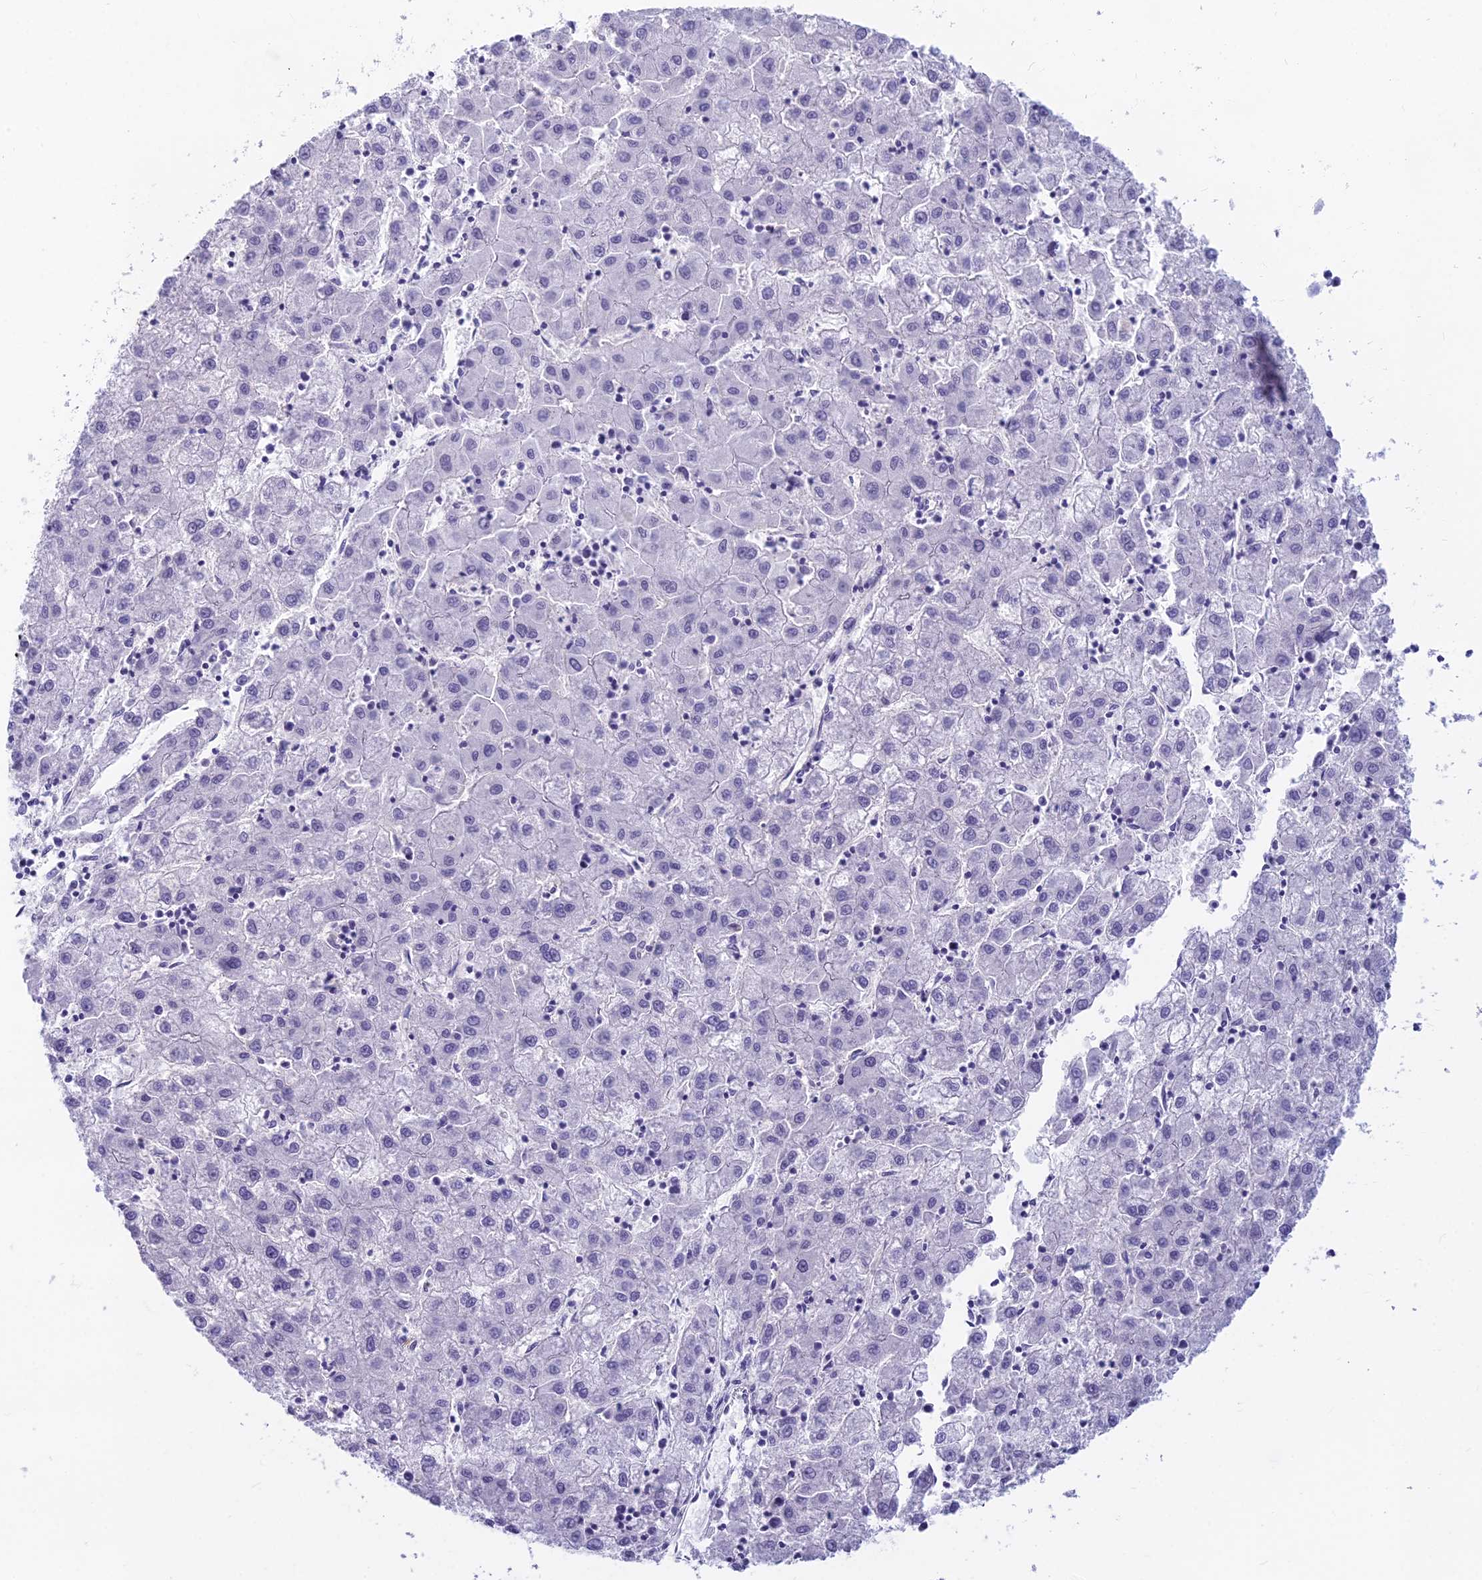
{"staining": {"intensity": "negative", "quantity": "none", "location": "none"}, "tissue": "liver cancer", "cell_type": "Tumor cells", "image_type": "cancer", "snomed": [{"axis": "morphology", "description": "Carcinoma, Hepatocellular, NOS"}, {"axis": "topography", "description": "Liver"}], "caption": "Tumor cells show no significant staining in liver cancer (hepatocellular carcinoma).", "gene": "EVI2A", "patient": {"sex": "male", "age": 72}}